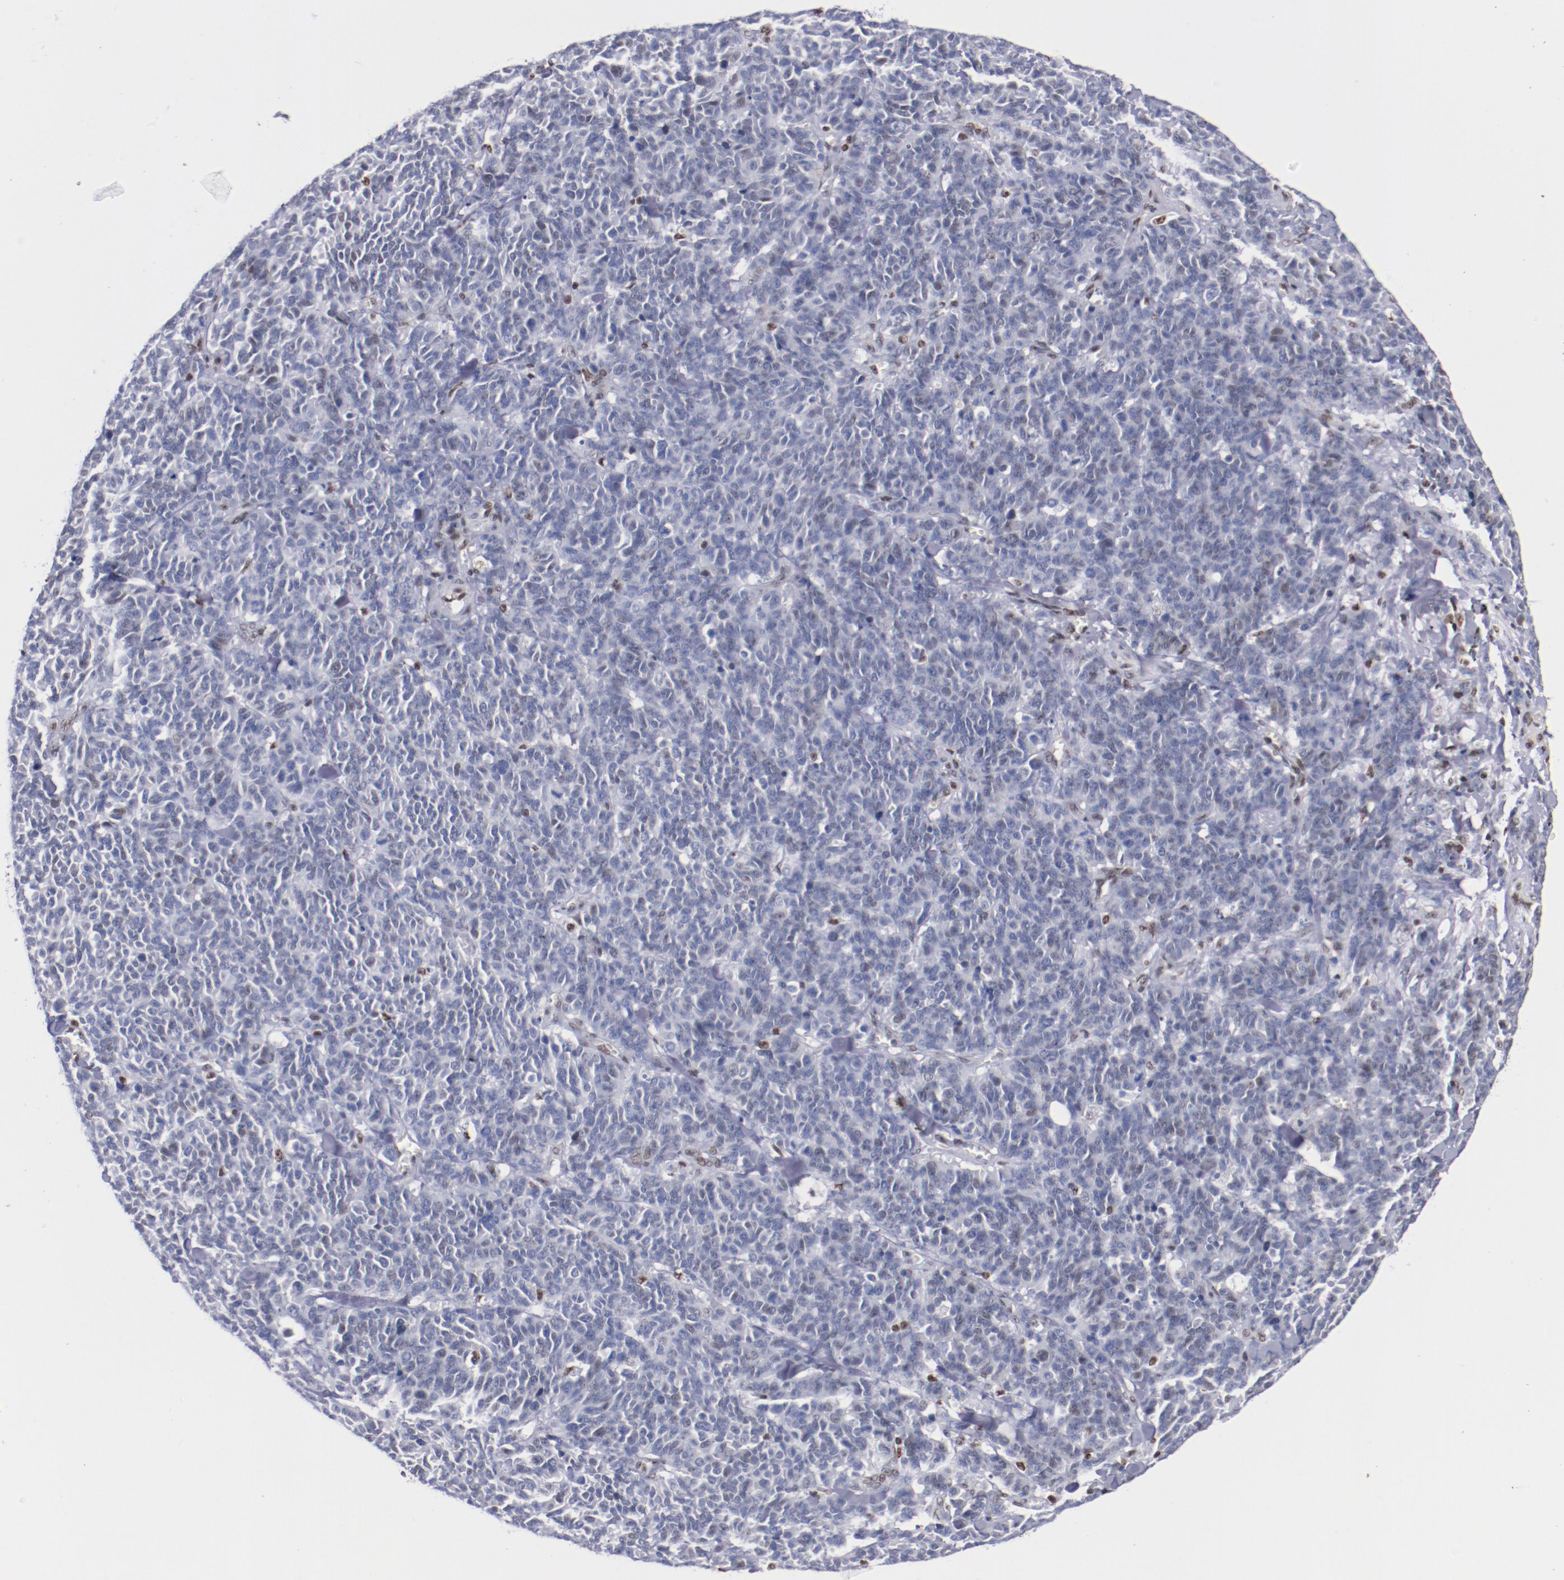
{"staining": {"intensity": "negative", "quantity": "none", "location": "none"}, "tissue": "lung cancer", "cell_type": "Tumor cells", "image_type": "cancer", "snomed": [{"axis": "morphology", "description": "Neoplasm, malignant, NOS"}, {"axis": "topography", "description": "Lung"}], "caption": "An immunohistochemistry image of lung cancer (malignant neoplasm) is shown. There is no staining in tumor cells of lung cancer (malignant neoplasm).", "gene": "IFI16", "patient": {"sex": "female", "age": 58}}